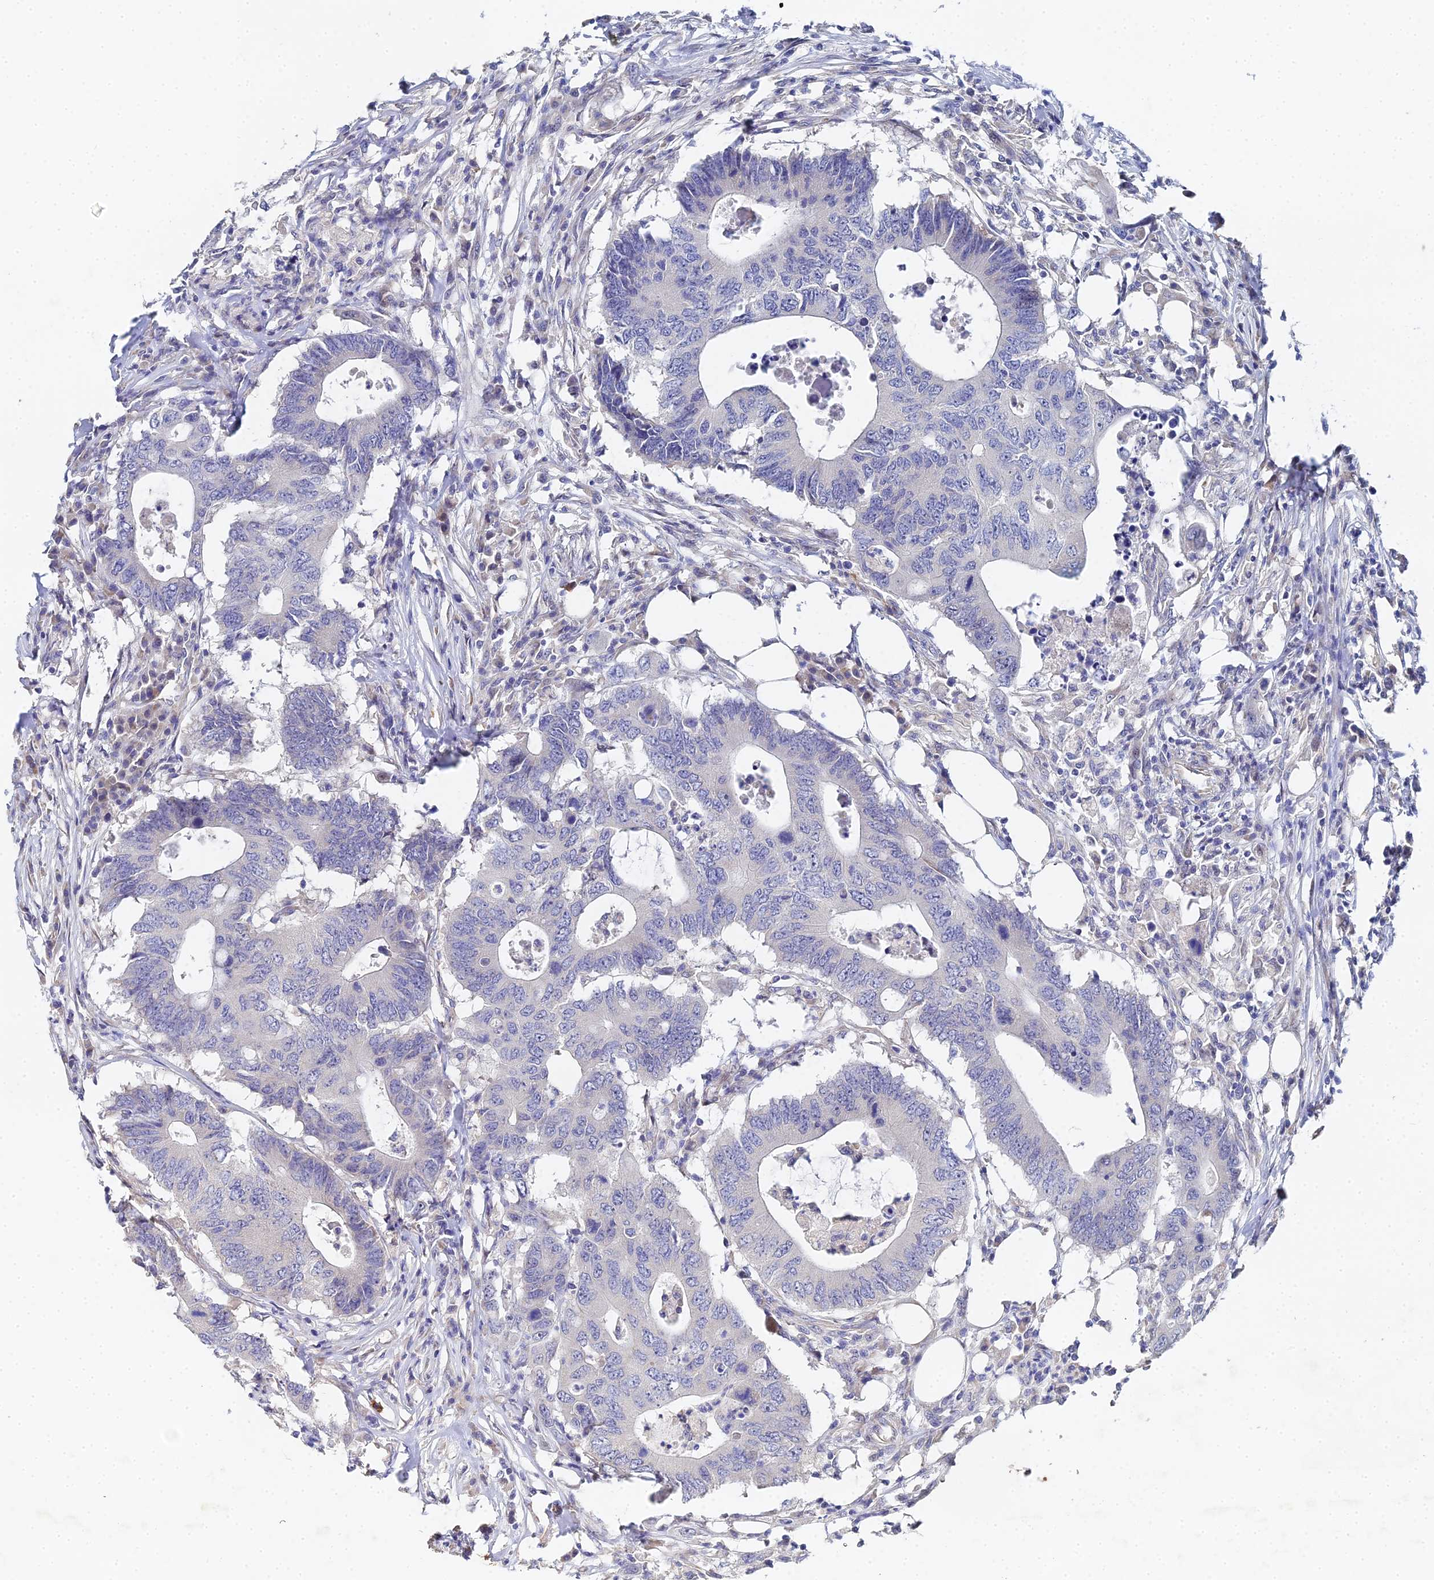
{"staining": {"intensity": "negative", "quantity": "none", "location": "none"}, "tissue": "colorectal cancer", "cell_type": "Tumor cells", "image_type": "cancer", "snomed": [{"axis": "morphology", "description": "Adenocarcinoma, NOS"}, {"axis": "topography", "description": "Colon"}], "caption": "An image of human colorectal cancer is negative for staining in tumor cells.", "gene": "ENSG00000268674", "patient": {"sex": "male", "age": 71}}